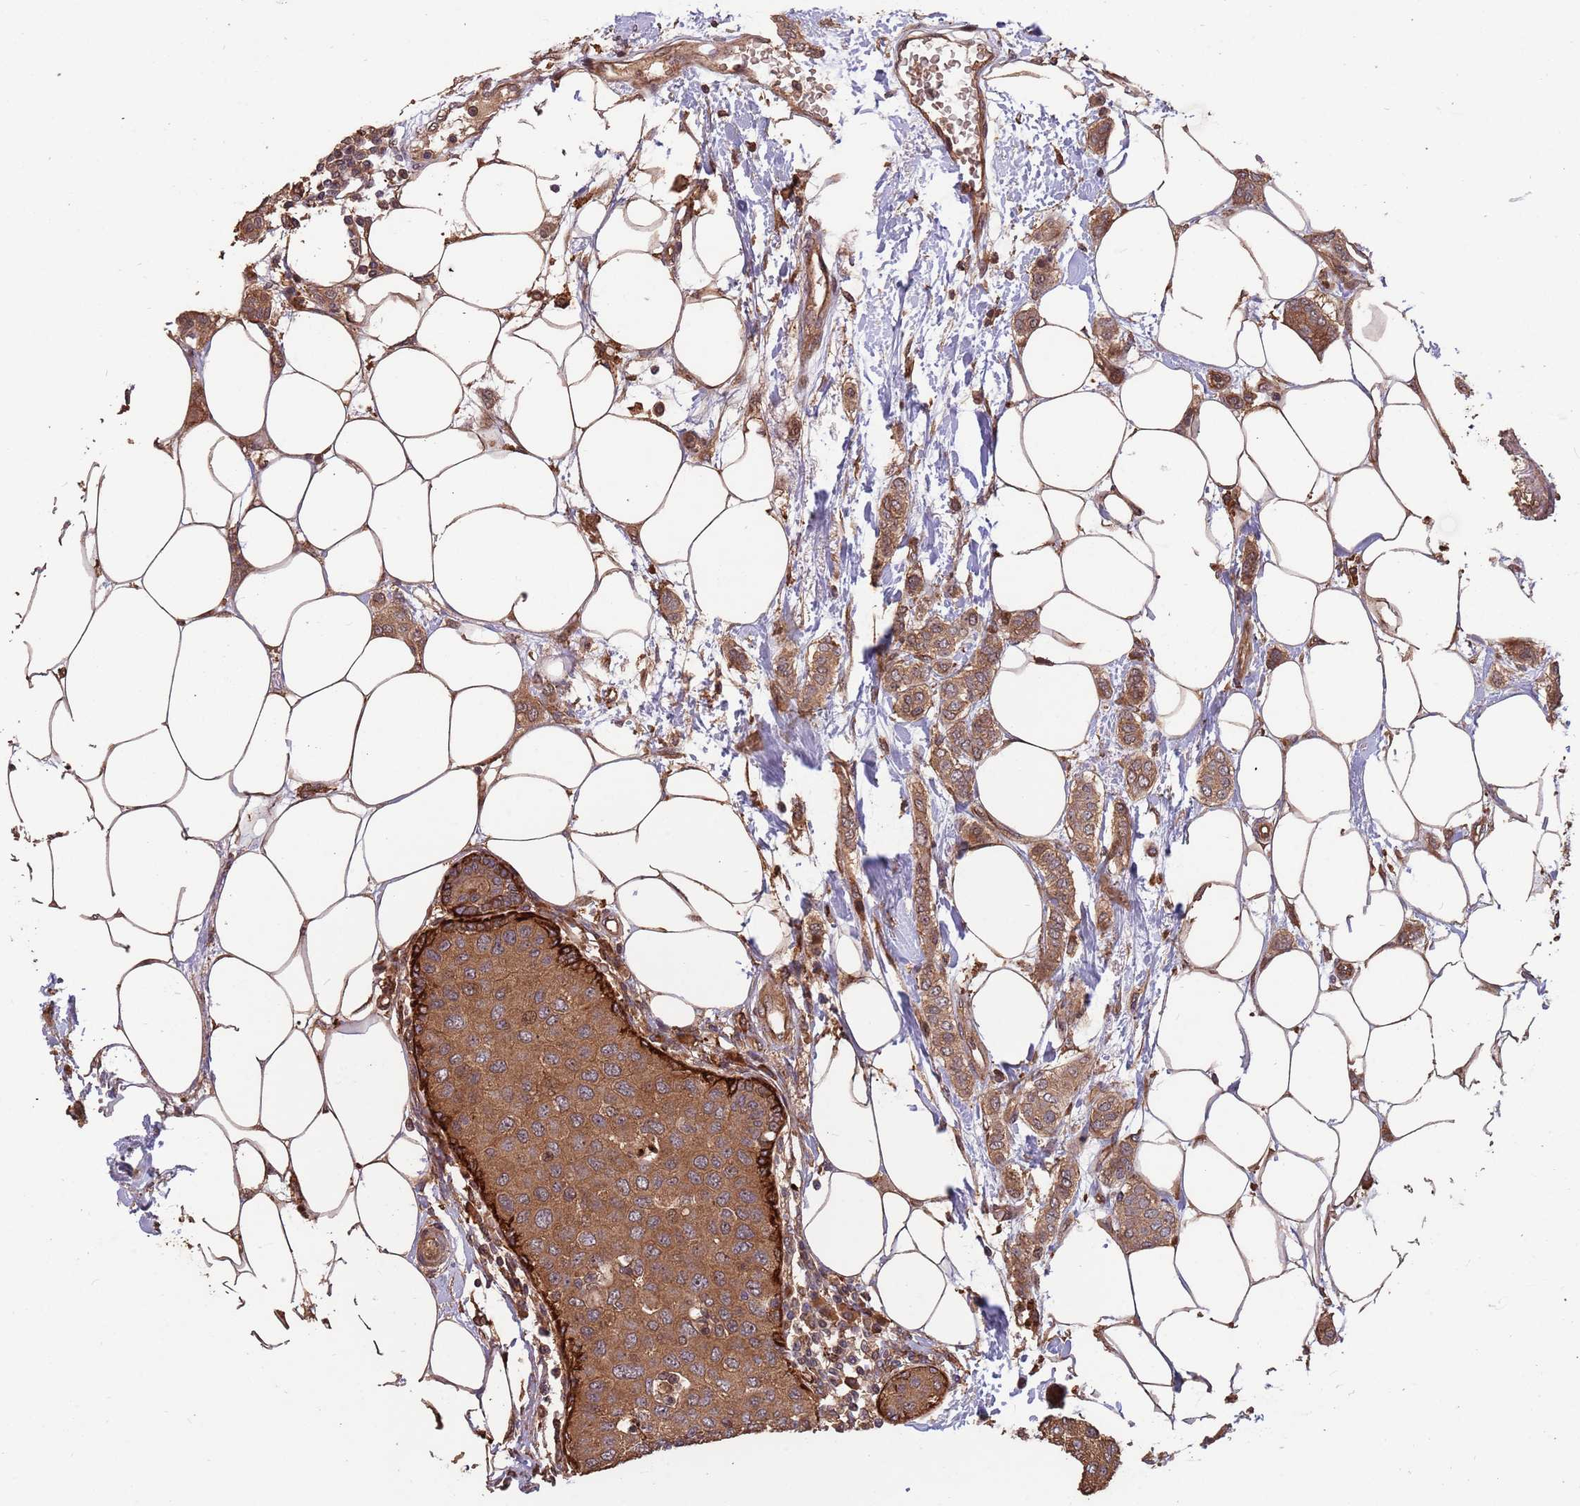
{"staining": {"intensity": "moderate", "quantity": ">75%", "location": "cytoplasmic/membranous"}, "tissue": "breast cancer", "cell_type": "Tumor cells", "image_type": "cancer", "snomed": [{"axis": "morphology", "description": "Duct carcinoma"}, {"axis": "topography", "description": "Breast"}], "caption": "Immunohistochemistry photomicrograph of neoplastic tissue: human breast intraductal carcinoma stained using immunohistochemistry reveals medium levels of moderate protein expression localized specifically in the cytoplasmic/membranous of tumor cells, appearing as a cytoplasmic/membranous brown color.", "gene": "ZNF428", "patient": {"sex": "female", "age": 72}}